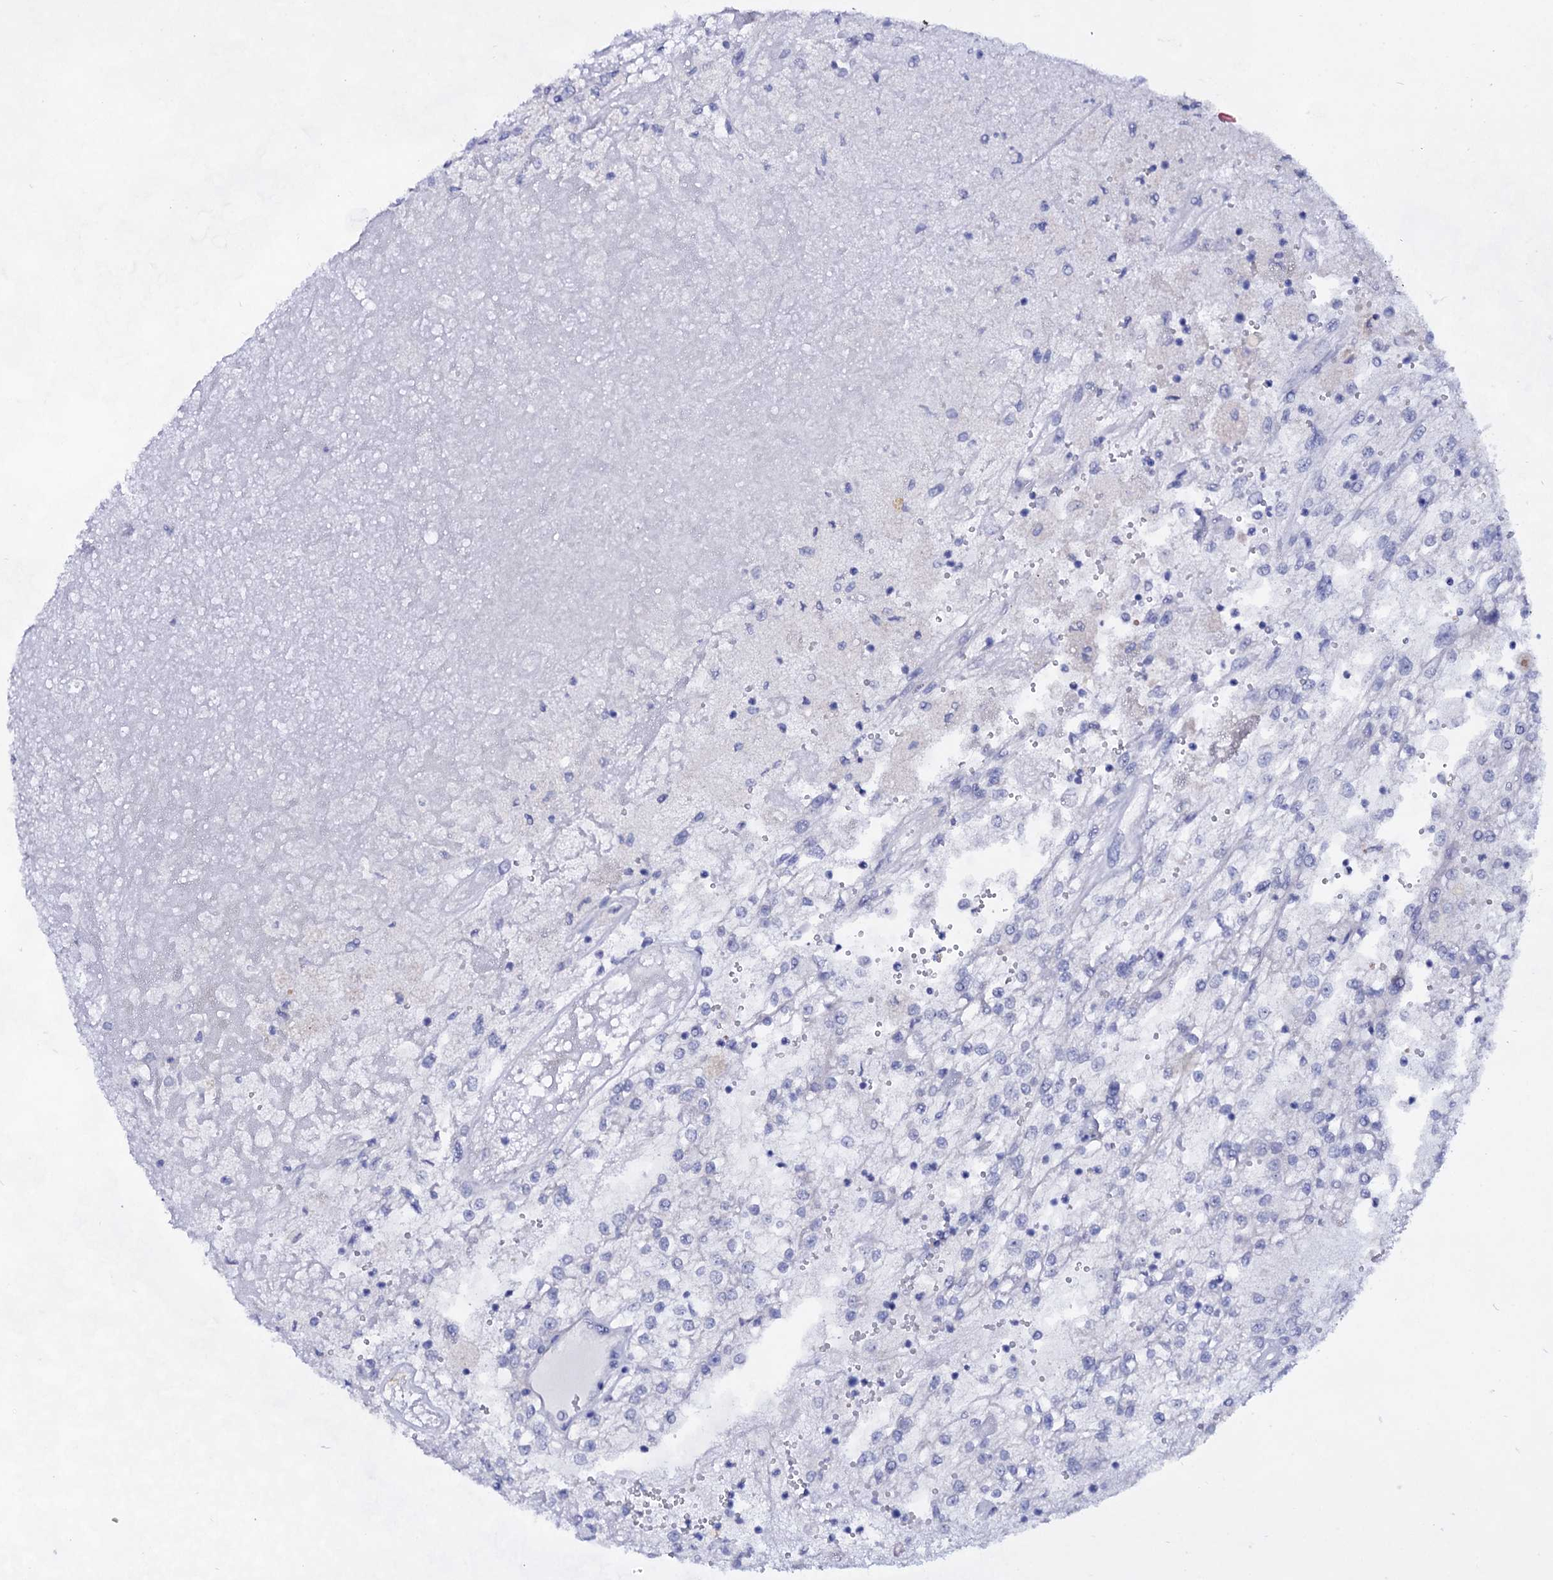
{"staining": {"intensity": "negative", "quantity": "none", "location": "none"}, "tissue": "renal cancer", "cell_type": "Tumor cells", "image_type": "cancer", "snomed": [{"axis": "morphology", "description": "Adenocarcinoma, NOS"}, {"axis": "topography", "description": "Kidney"}], "caption": "Renal adenocarcinoma stained for a protein using immunohistochemistry (IHC) shows no staining tumor cells.", "gene": "PLIN1", "patient": {"sex": "female", "age": 52}}